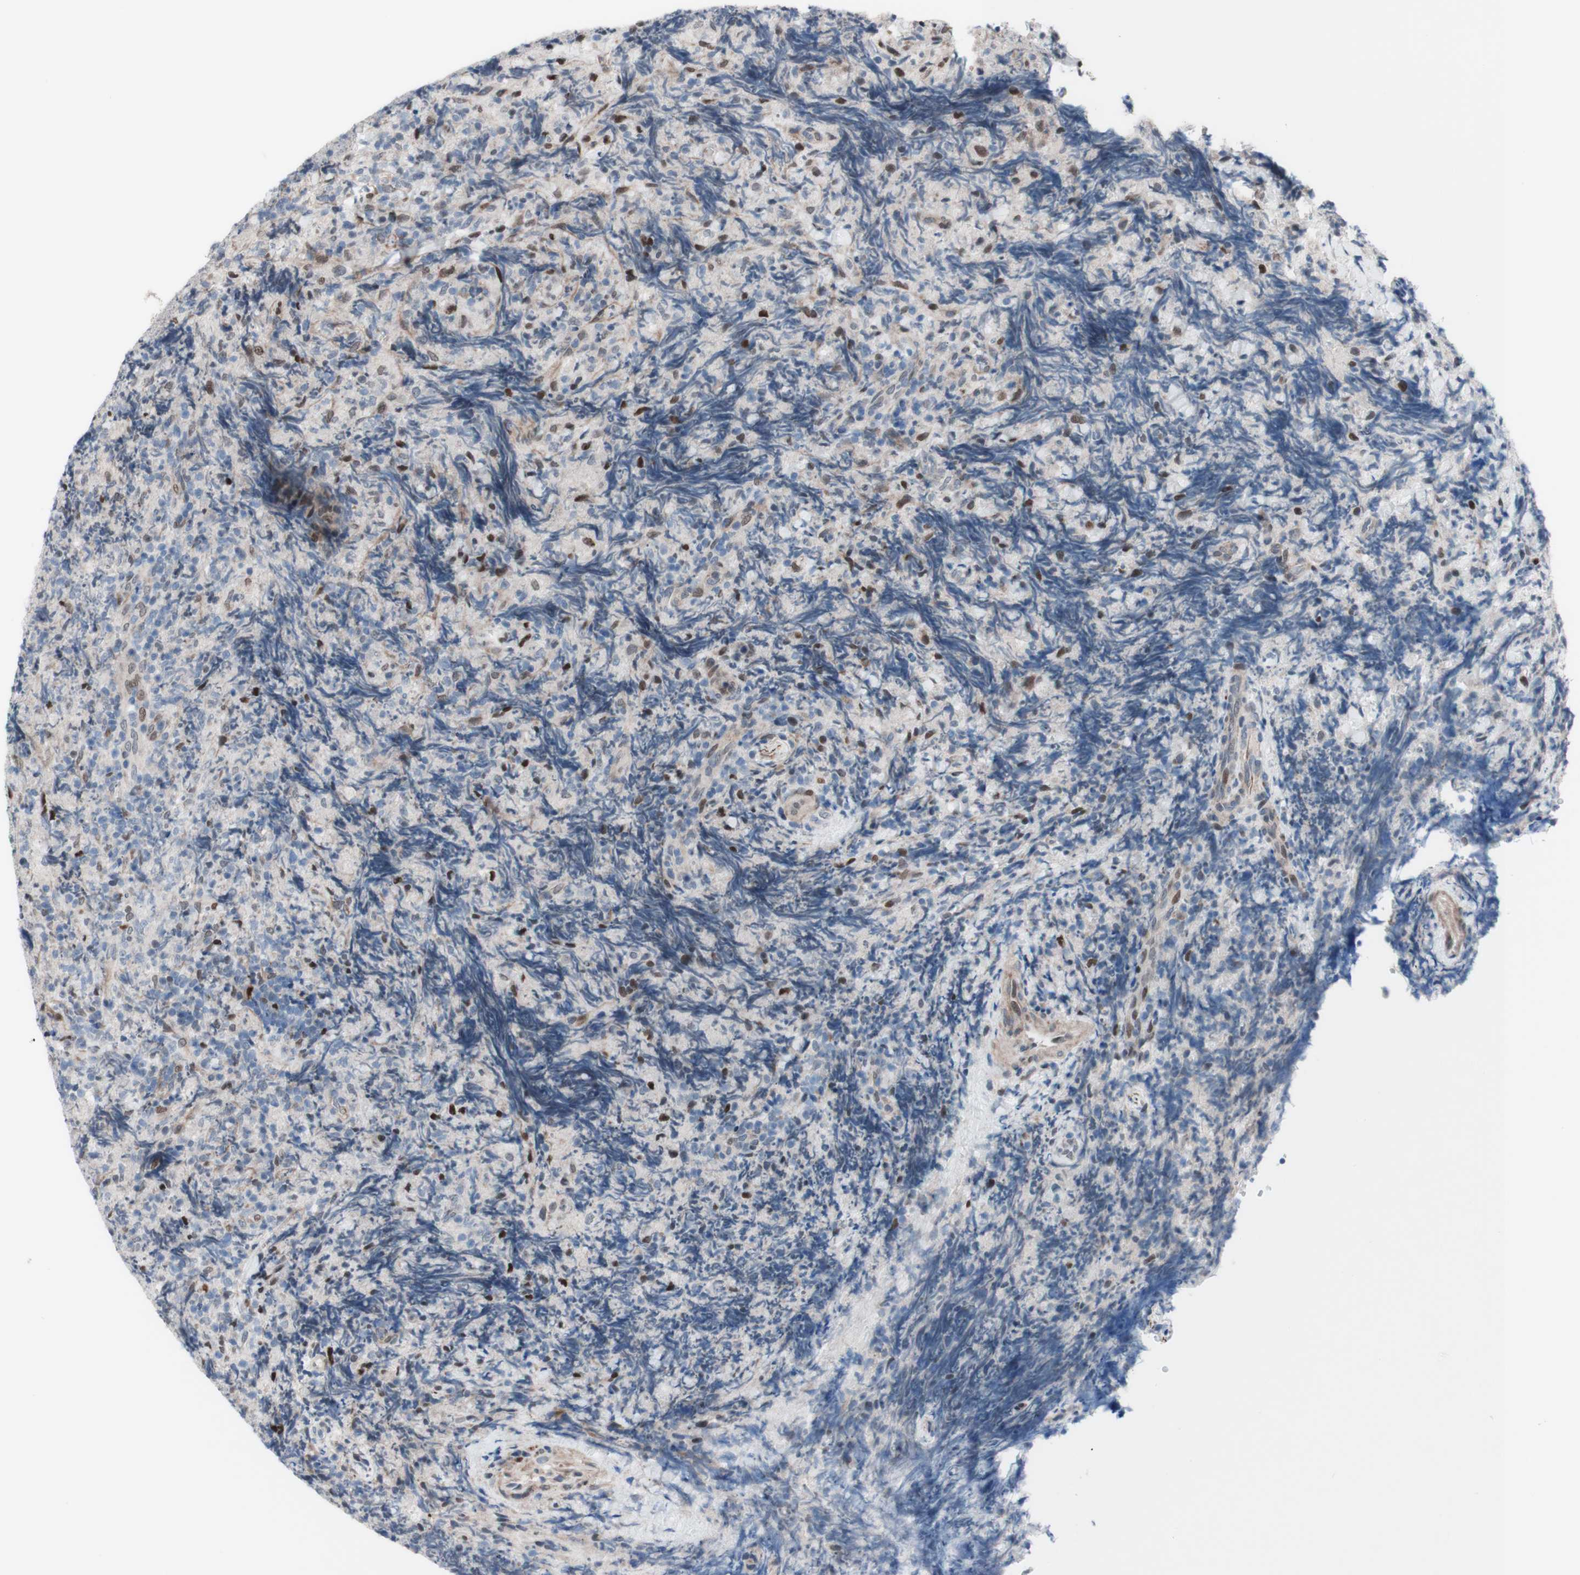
{"staining": {"intensity": "weak", "quantity": "<25%", "location": "nuclear"}, "tissue": "lymphoma", "cell_type": "Tumor cells", "image_type": "cancer", "snomed": [{"axis": "morphology", "description": "Malignant lymphoma, non-Hodgkin's type, High grade"}, {"axis": "topography", "description": "Tonsil"}], "caption": "There is no significant positivity in tumor cells of malignant lymphoma, non-Hodgkin's type (high-grade).", "gene": "PHTF2", "patient": {"sex": "female", "age": 36}}